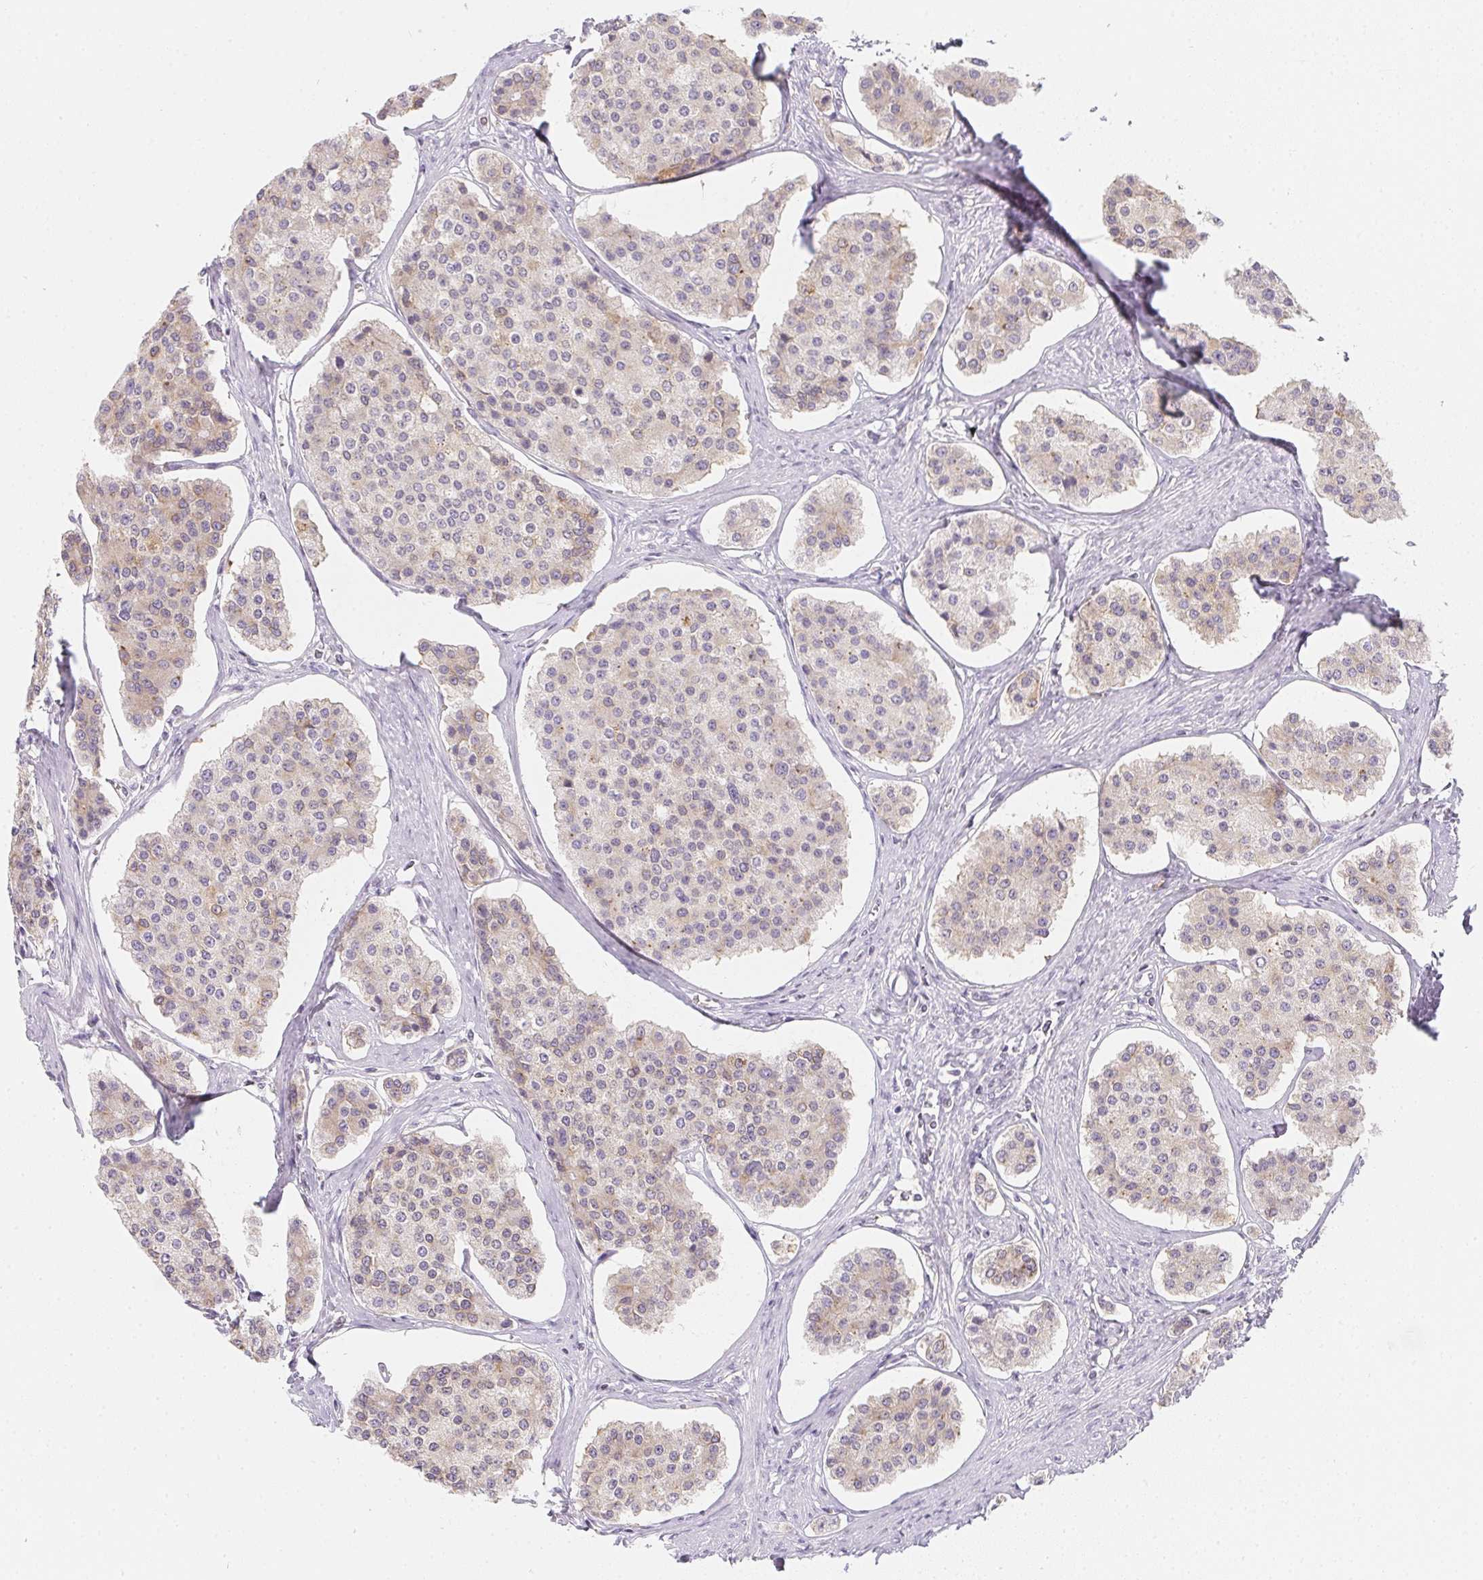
{"staining": {"intensity": "weak", "quantity": "25%-75%", "location": "cytoplasmic/membranous"}, "tissue": "carcinoid", "cell_type": "Tumor cells", "image_type": "cancer", "snomed": [{"axis": "morphology", "description": "Carcinoid, malignant, NOS"}, {"axis": "topography", "description": "Small intestine"}], "caption": "The micrograph reveals staining of malignant carcinoid, revealing weak cytoplasmic/membranous protein positivity (brown color) within tumor cells.", "gene": "SOAT1", "patient": {"sex": "female", "age": 65}}